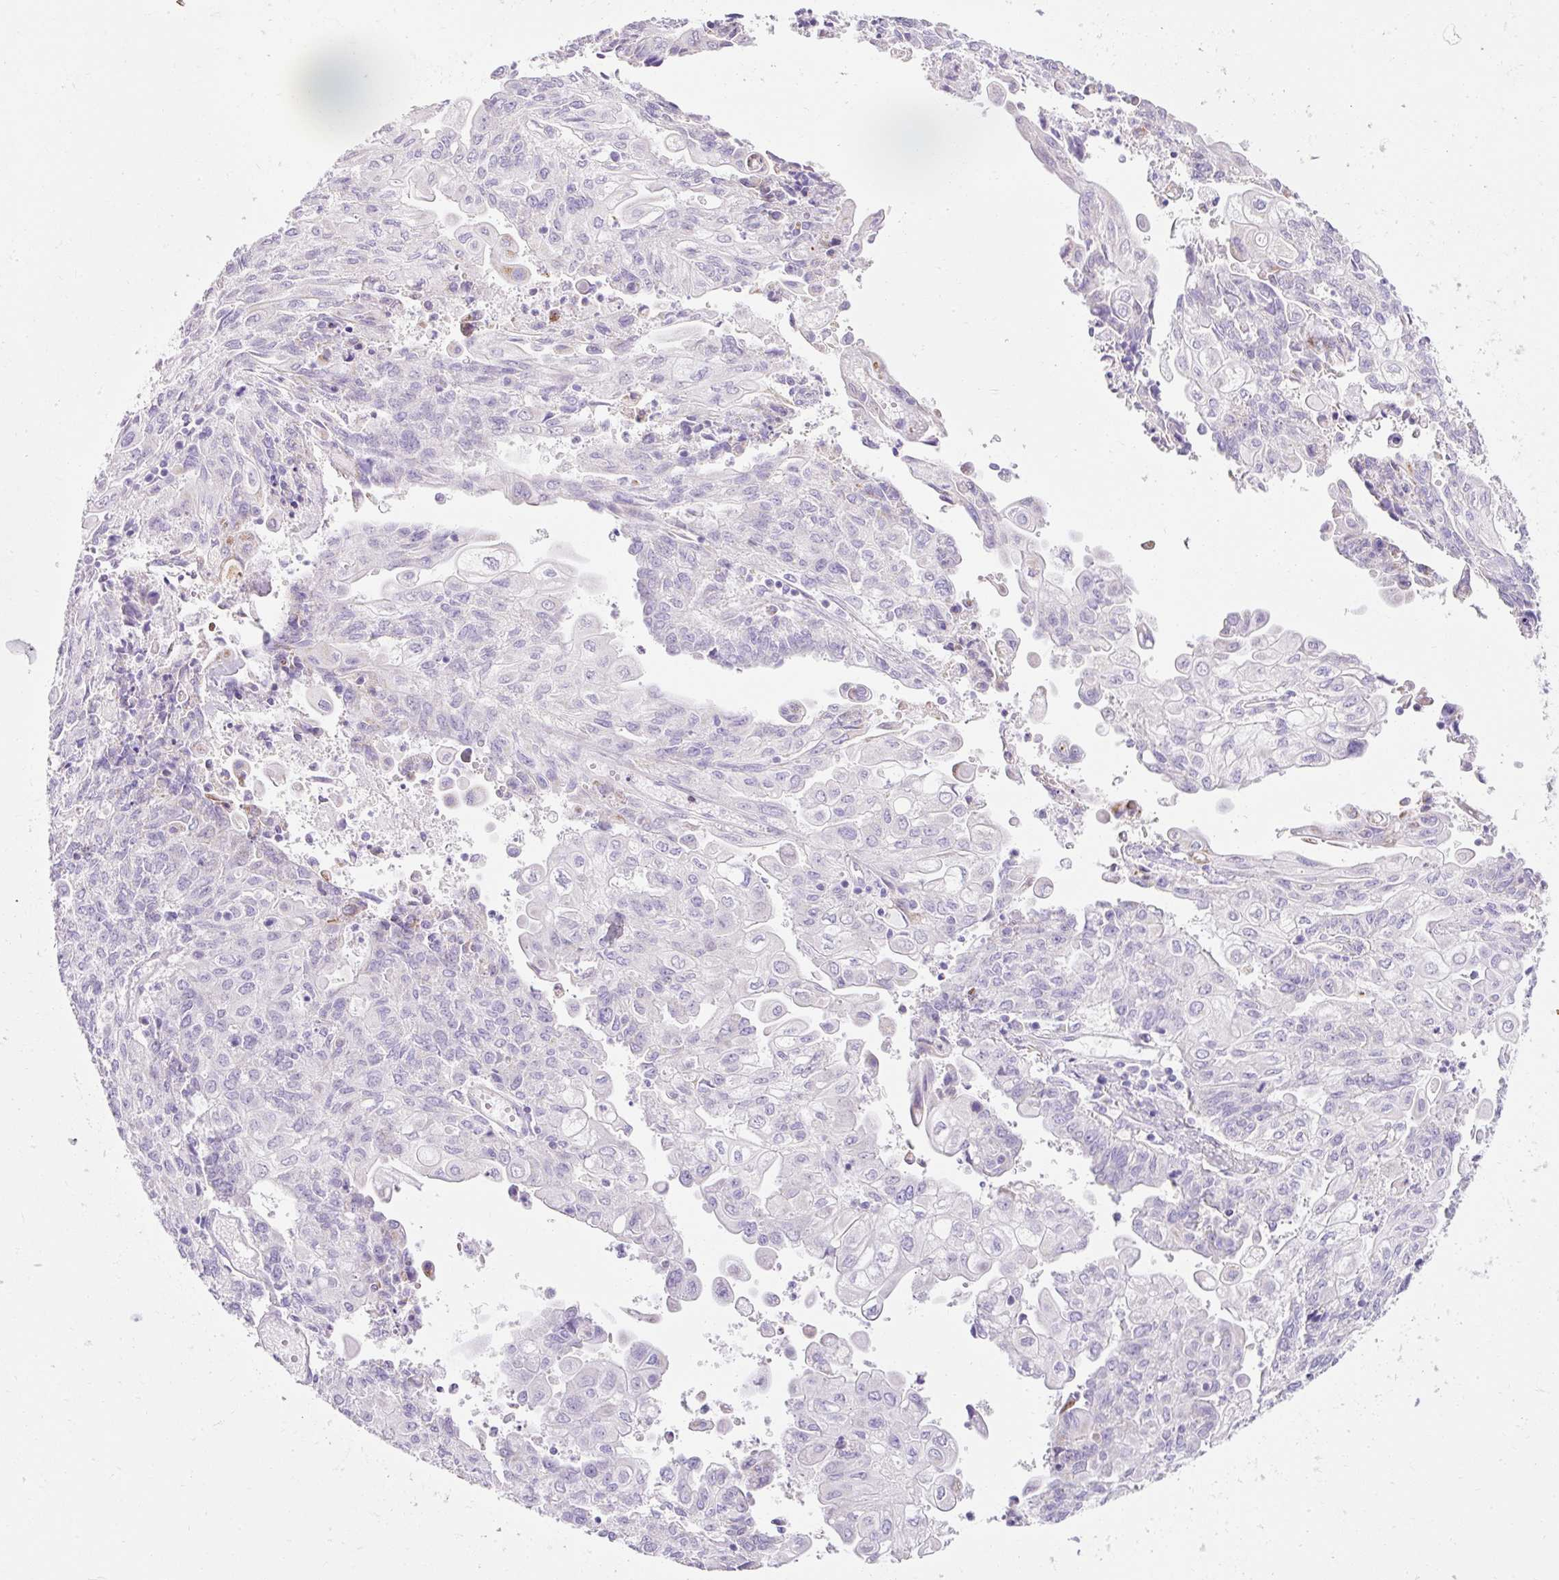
{"staining": {"intensity": "negative", "quantity": "none", "location": "none"}, "tissue": "endometrial cancer", "cell_type": "Tumor cells", "image_type": "cancer", "snomed": [{"axis": "morphology", "description": "Adenocarcinoma, NOS"}, {"axis": "topography", "description": "Endometrium"}], "caption": "Histopathology image shows no protein positivity in tumor cells of endometrial adenocarcinoma tissue. (Stains: DAB IHC with hematoxylin counter stain, Microscopy: brightfield microscopy at high magnification).", "gene": "PLPP2", "patient": {"sex": "female", "age": 54}}